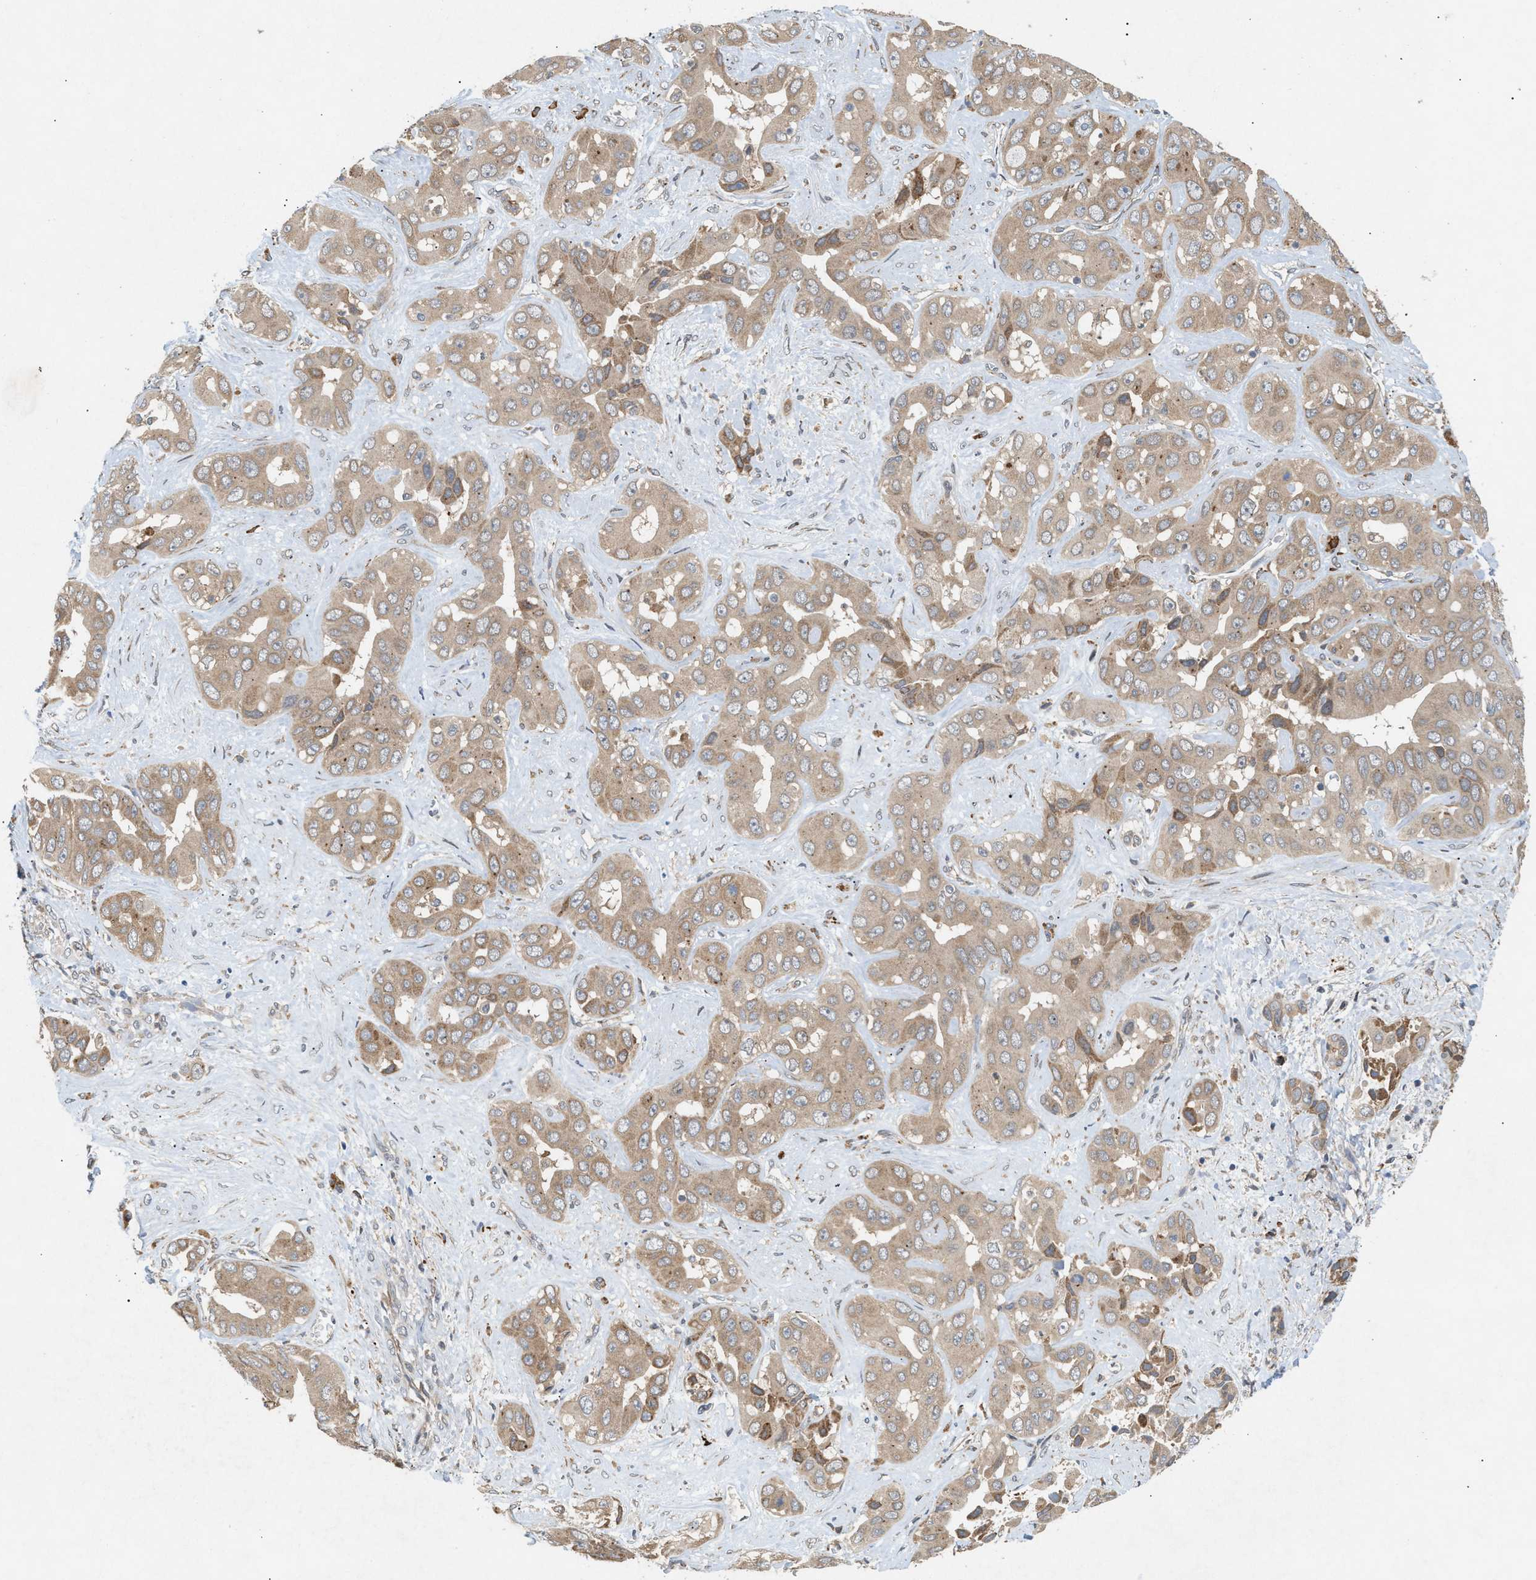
{"staining": {"intensity": "weak", "quantity": ">75%", "location": "cytoplasmic/membranous"}, "tissue": "liver cancer", "cell_type": "Tumor cells", "image_type": "cancer", "snomed": [{"axis": "morphology", "description": "Cholangiocarcinoma"}, {"axis": "topography", "description": "Liver"}], "caption": "Immunohistochemical staining of liver cholangiocarcinoma reveals low levels of weak cytoplasmic/membranous staining in about >75% of tumor cells.", "gene": "MFSD6", "patient": {"sex": "female", "age": 52}}